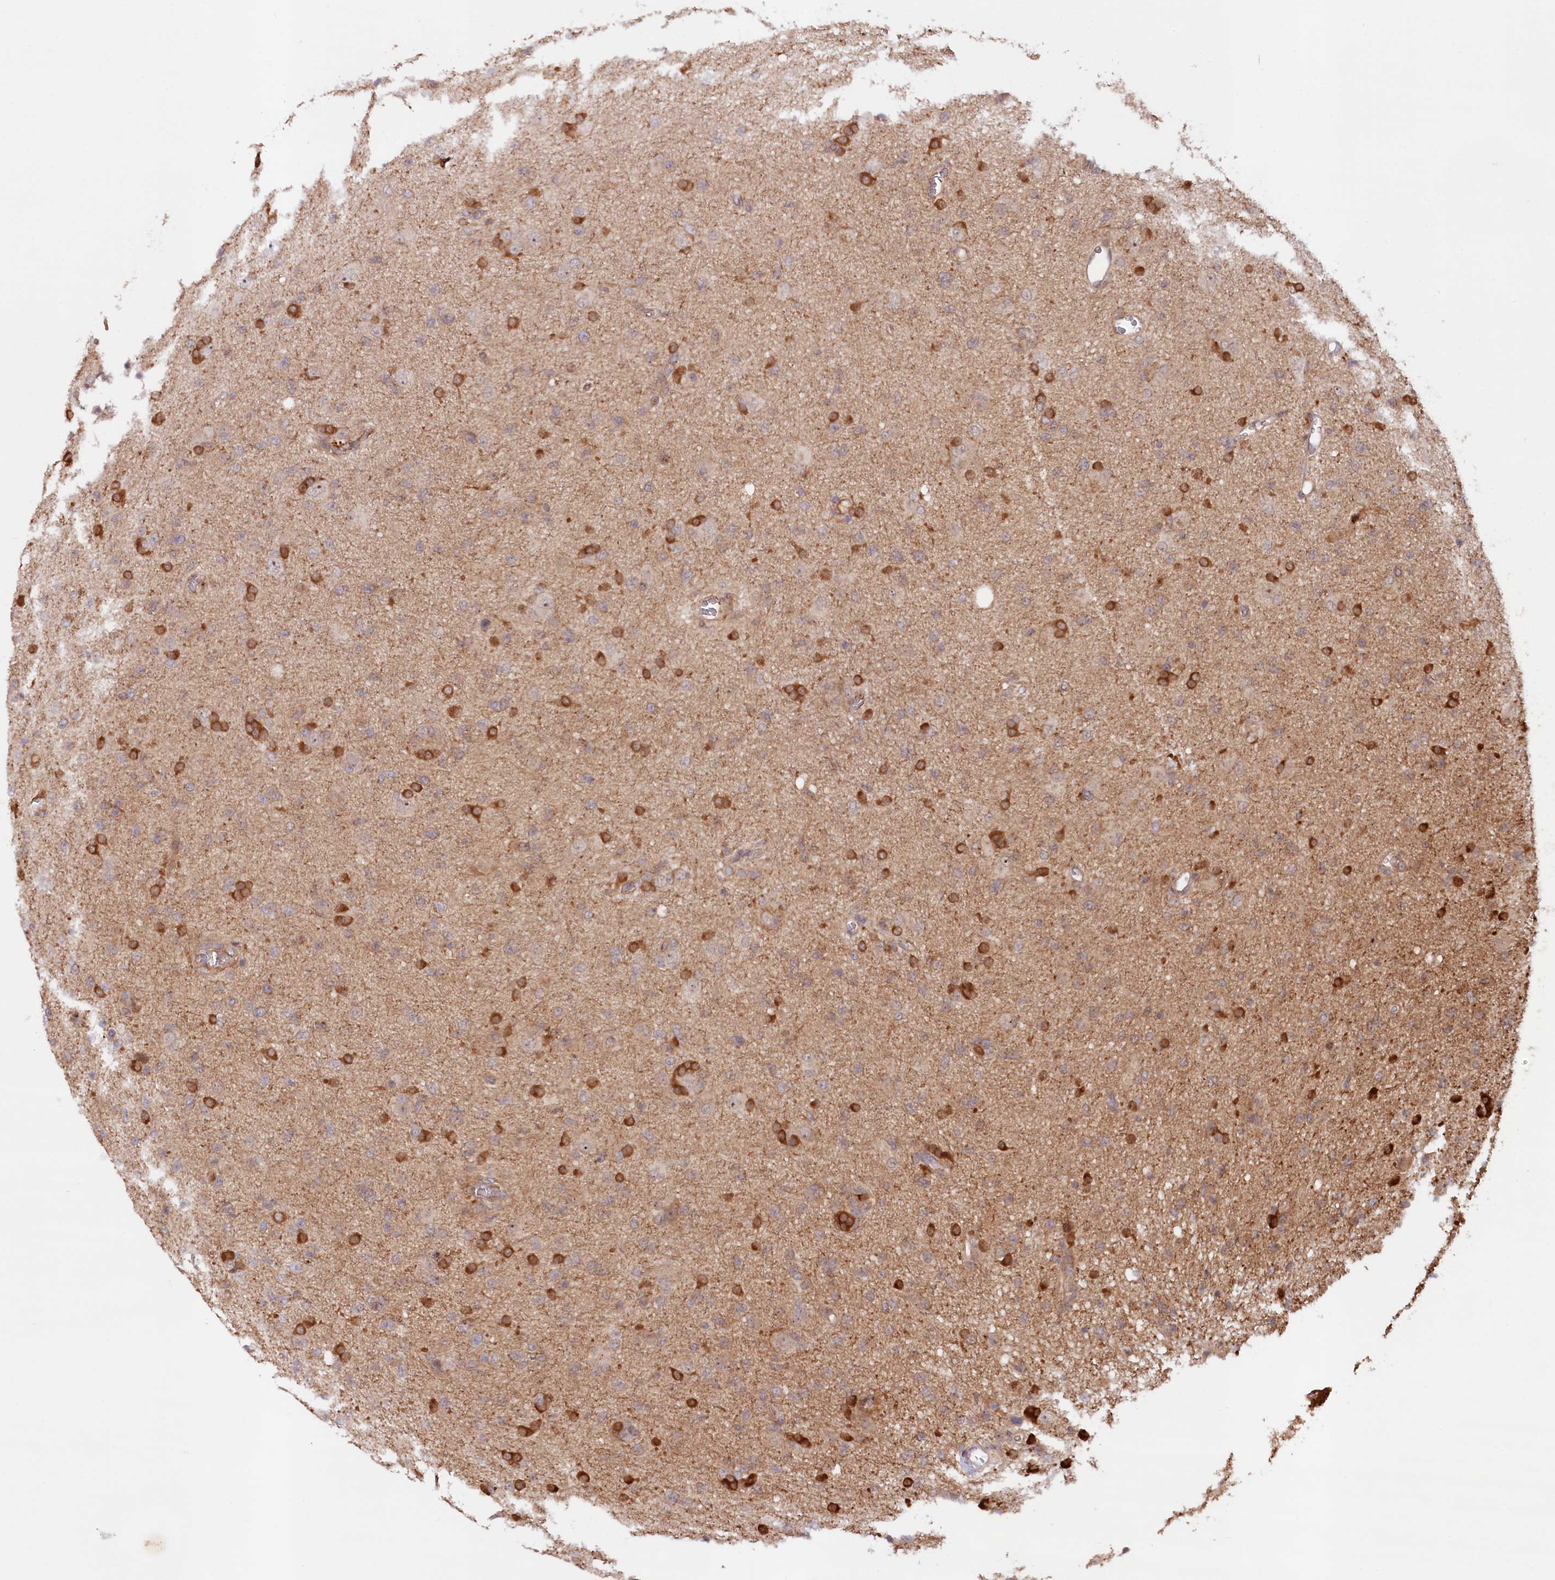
{"staining": {"intensity": "strong", "quantity": "<25%", "location": "cytoplasmic/membranous,nuclear"}, "tissue": "glioma", "cell_type": "Tumor cells", "image_type": "cancer", "snomed": [{"axis": "morphology", "description": "Glioma, malignant, High grade"}, {"axis": "topography", "description": "Brain"}], "caption": "Tumor cells exhibit medium levels of strong cytoplasmic/membranous and nuclear positivity in approximately <25% of cells in human malignant glioma (high-grade).", "gene": "NEDD1", "patient": {"sex": "female", "age": 57}}